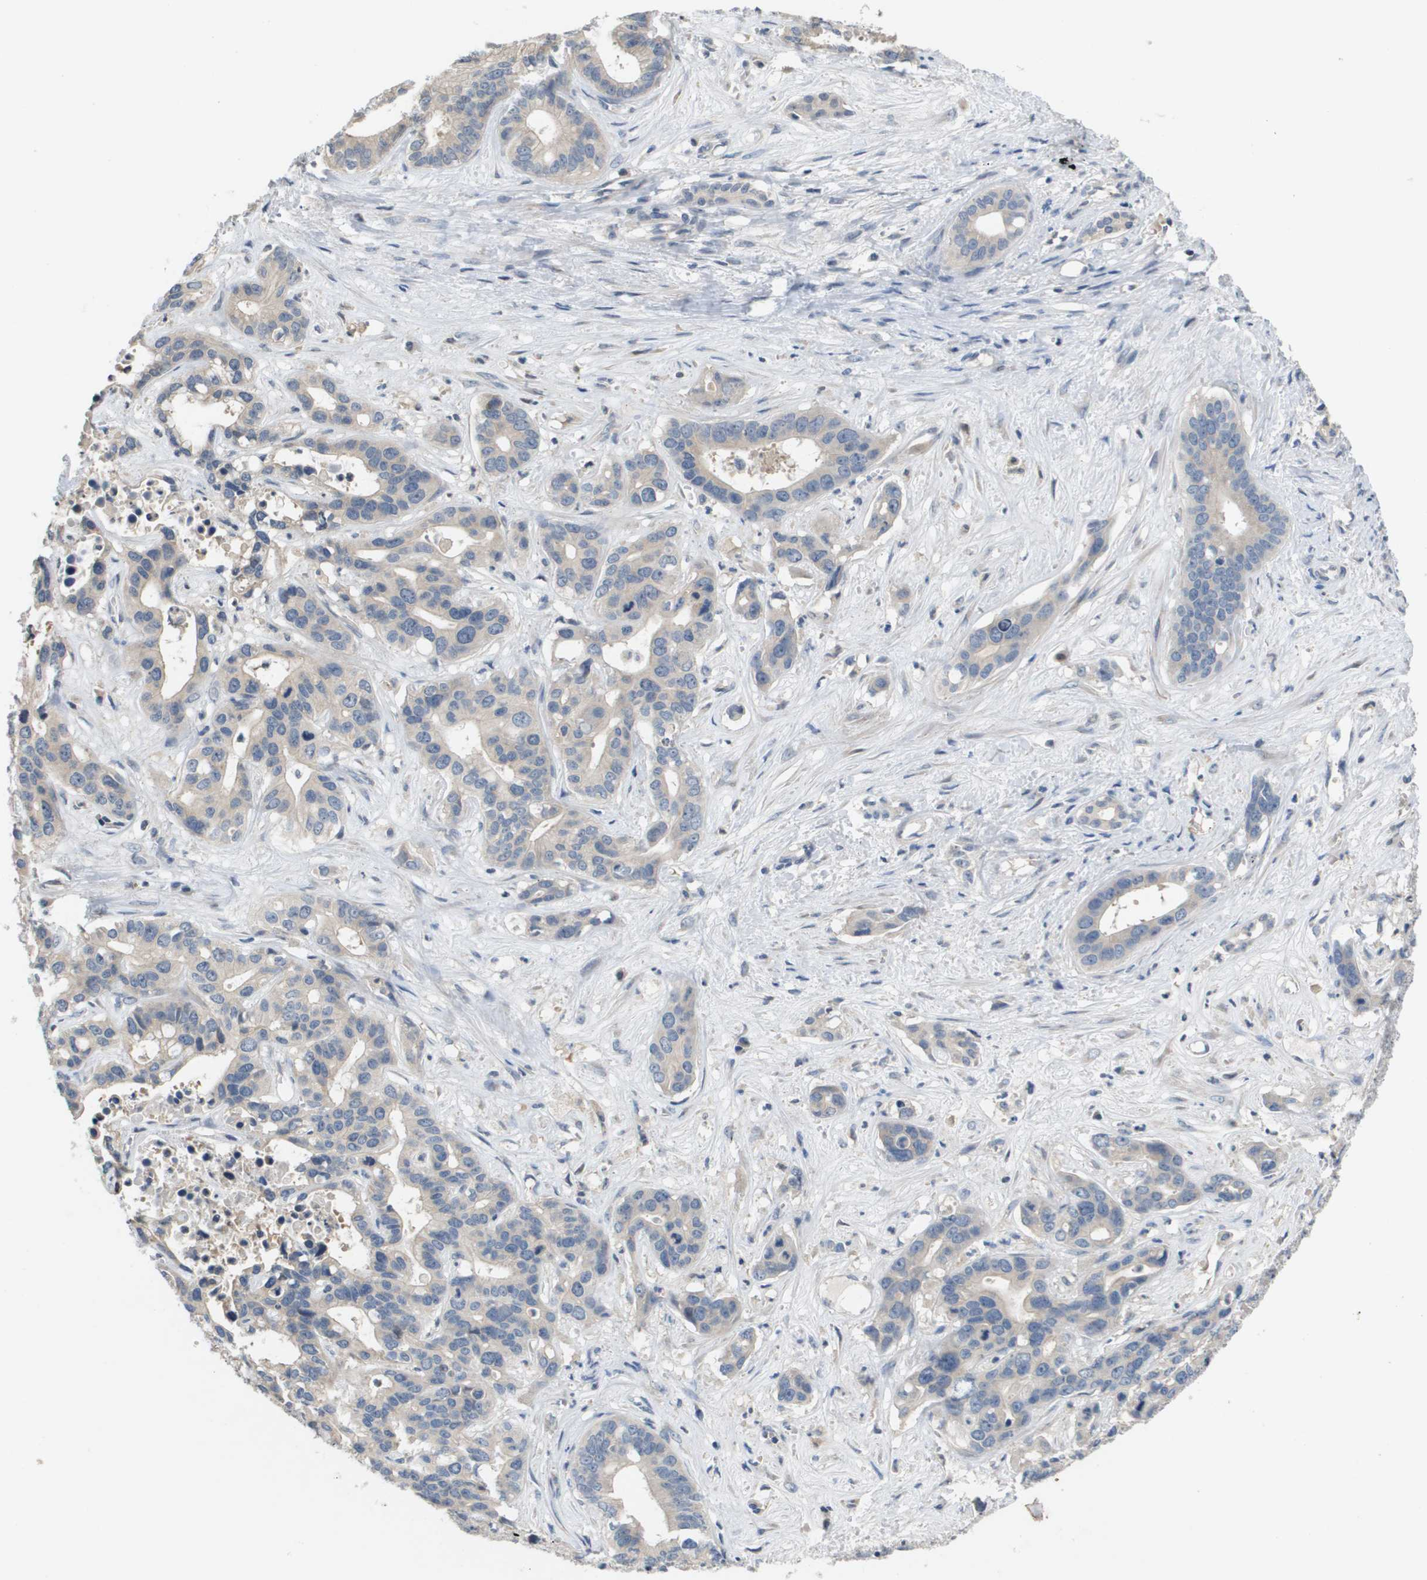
{"staining": {"intensity": "weak", "quantity": "<25%", "location": "cytoplasmic/membranous"}, "tissue": "liver cancer", "cell_type": "Tumor cells", "image_type": "cancer", "snomed": [{"axis": "morphology", "description": "Cholangiocarcinoma"}, {"axis": "topography", "description": "Liver"}], "caption": "High power microscopy image of an IHC histopathology image of liver cancer, revealing no significant expression in tumor cells.", "gene": "CAPN11", "patient": {"sex": "female", "age": 65}}